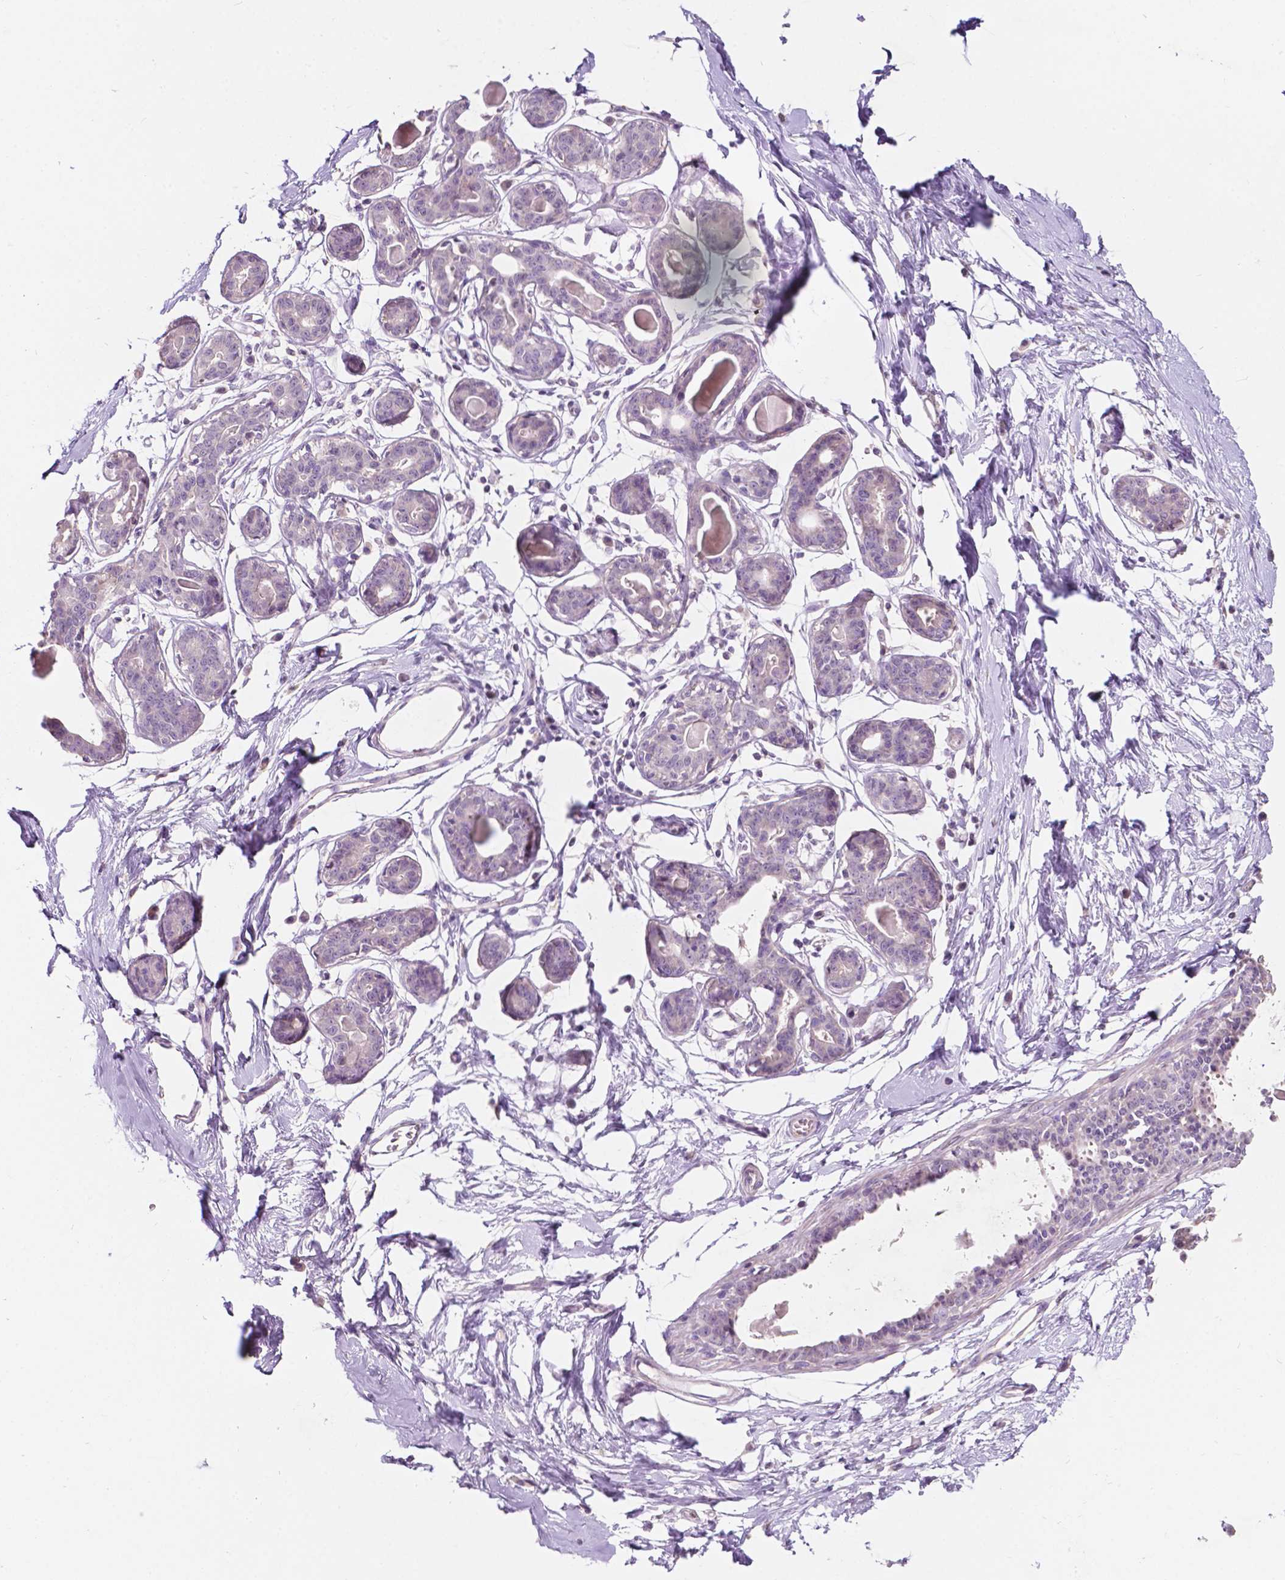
{"staining": {"intensity": "negative", "quantity": "none", "location": "none"}, "tissue": "breast", "cell_type": "Adipocytes", "image_type": "normal", "snomed": [{"axis": "morphology", "description": "Normal tissue, NOS"}, {"axis": "topography", "description": "Breast"}], "caption": "This is an immunohistochemistry image of normal breast. There is no expression in adipocytes.", "gene": "TM6SF2", "patient": {"sex": "female", "age": 45}}